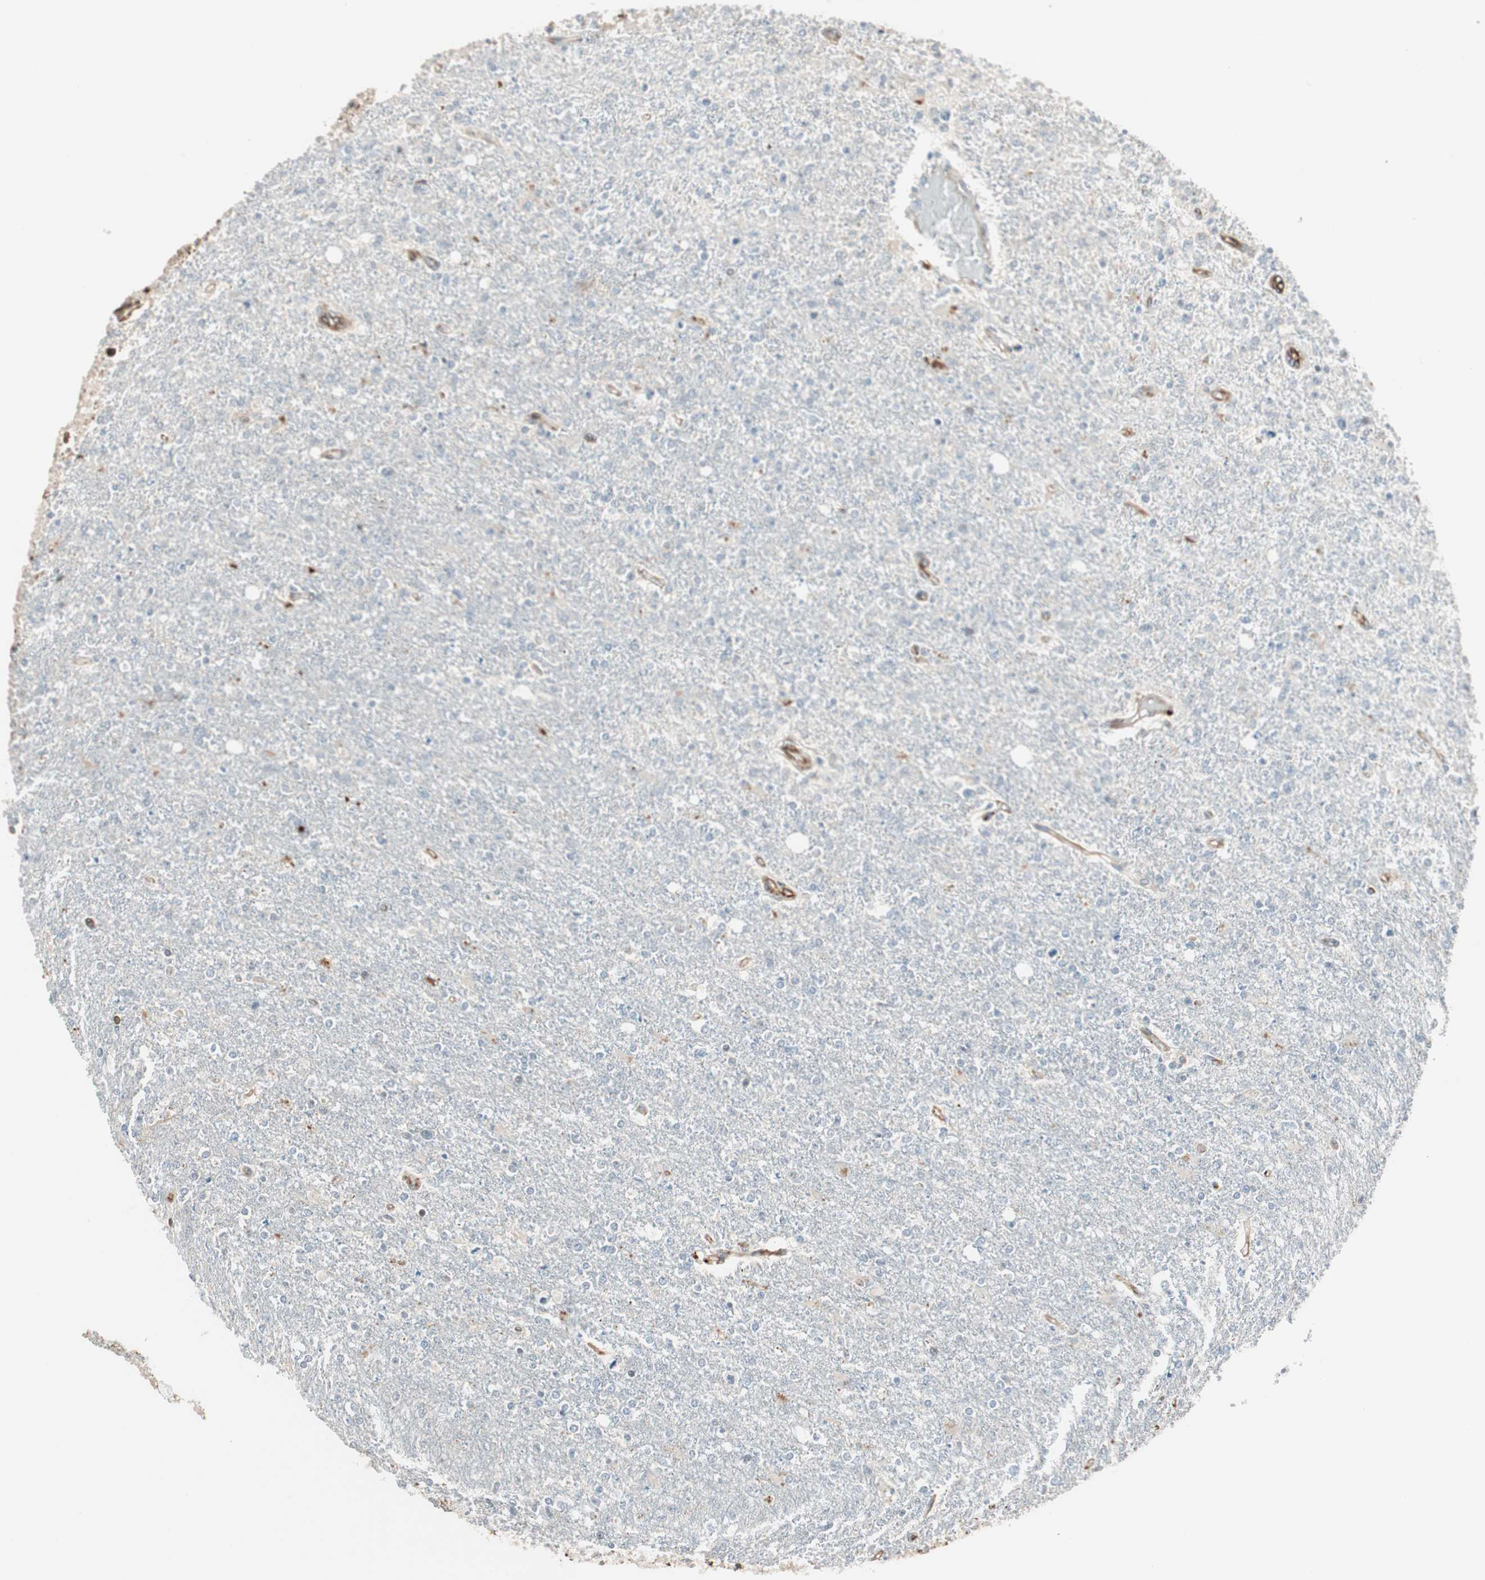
{"staining": {"intensity": "negative", "quantity": "none", "location": "none"}, "tissue": "glioma", "cell_type": "Tumor cells", "image_type": "cancer", "snomed": [{"axis": "morphology", "description": "Glioma, malignant, High grade"}, {"axis": "topography", "description": "Cerebral cortex"}], "caption": "There is no significant positivity in tumor cells of glioma.", "gene": "MAD2L2", "patient": {"sex": "male", "age": 76}}